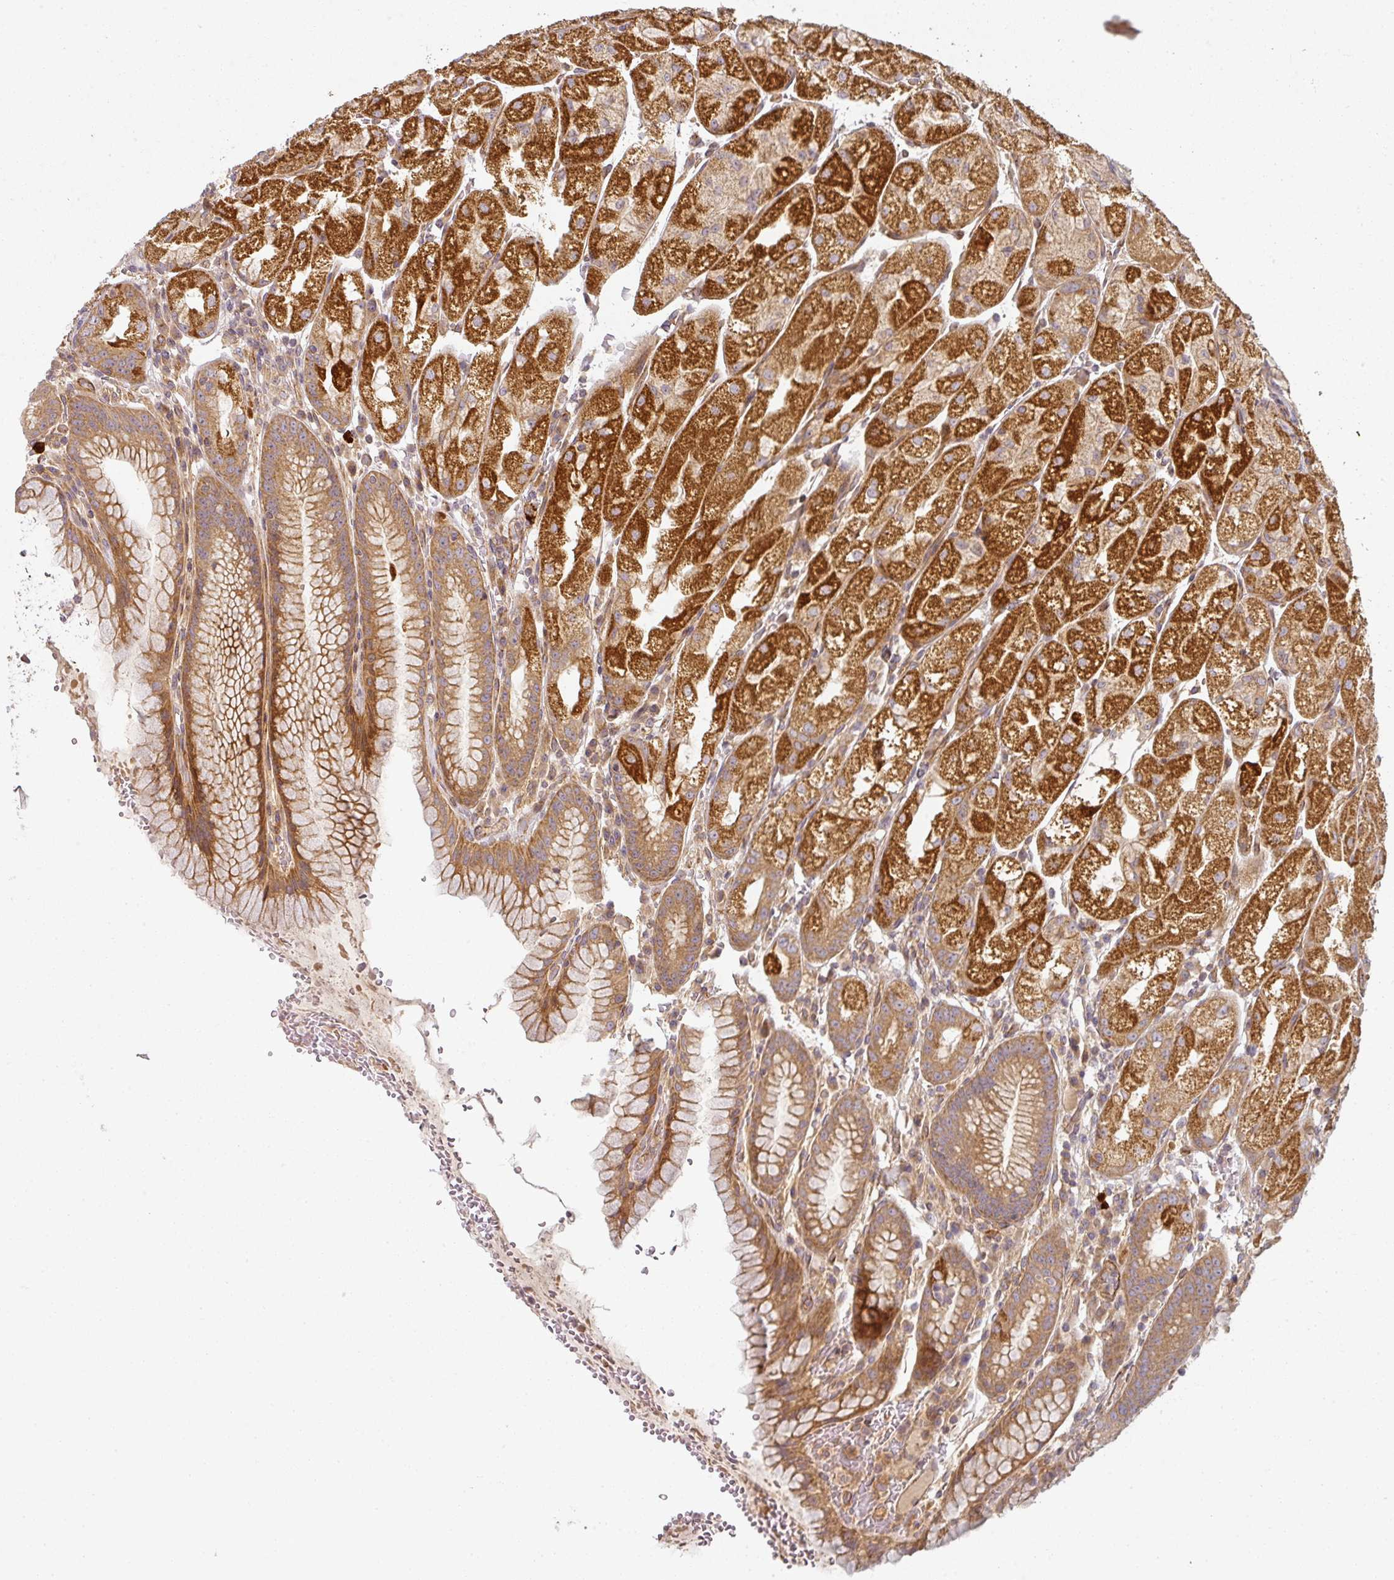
{"staining": {"intensity": "strong", "quantity": ">75%", "location": "cytoplasmic/membranous"}, "tissue": "stomach", "cell_type": "Glandular cells", "image_type": "normal", "snomed": [{"axis": "morphology", "description": "Normal tissue, NOS"}, {"axis": "topography", "description": "Stomach, upper"}], "caption": "Normal stomach was stained to show a protein in brown. There is high levels of strong cytoplasmic/membranous positivity in approximately >75% of glandular cells. Using DAB (brown) and hematoxylin (blue) stains, captured at high magnification using brightfield microscopy.", "gene": "CNOT1", "patient": {"sex": "male", "age": 52}}